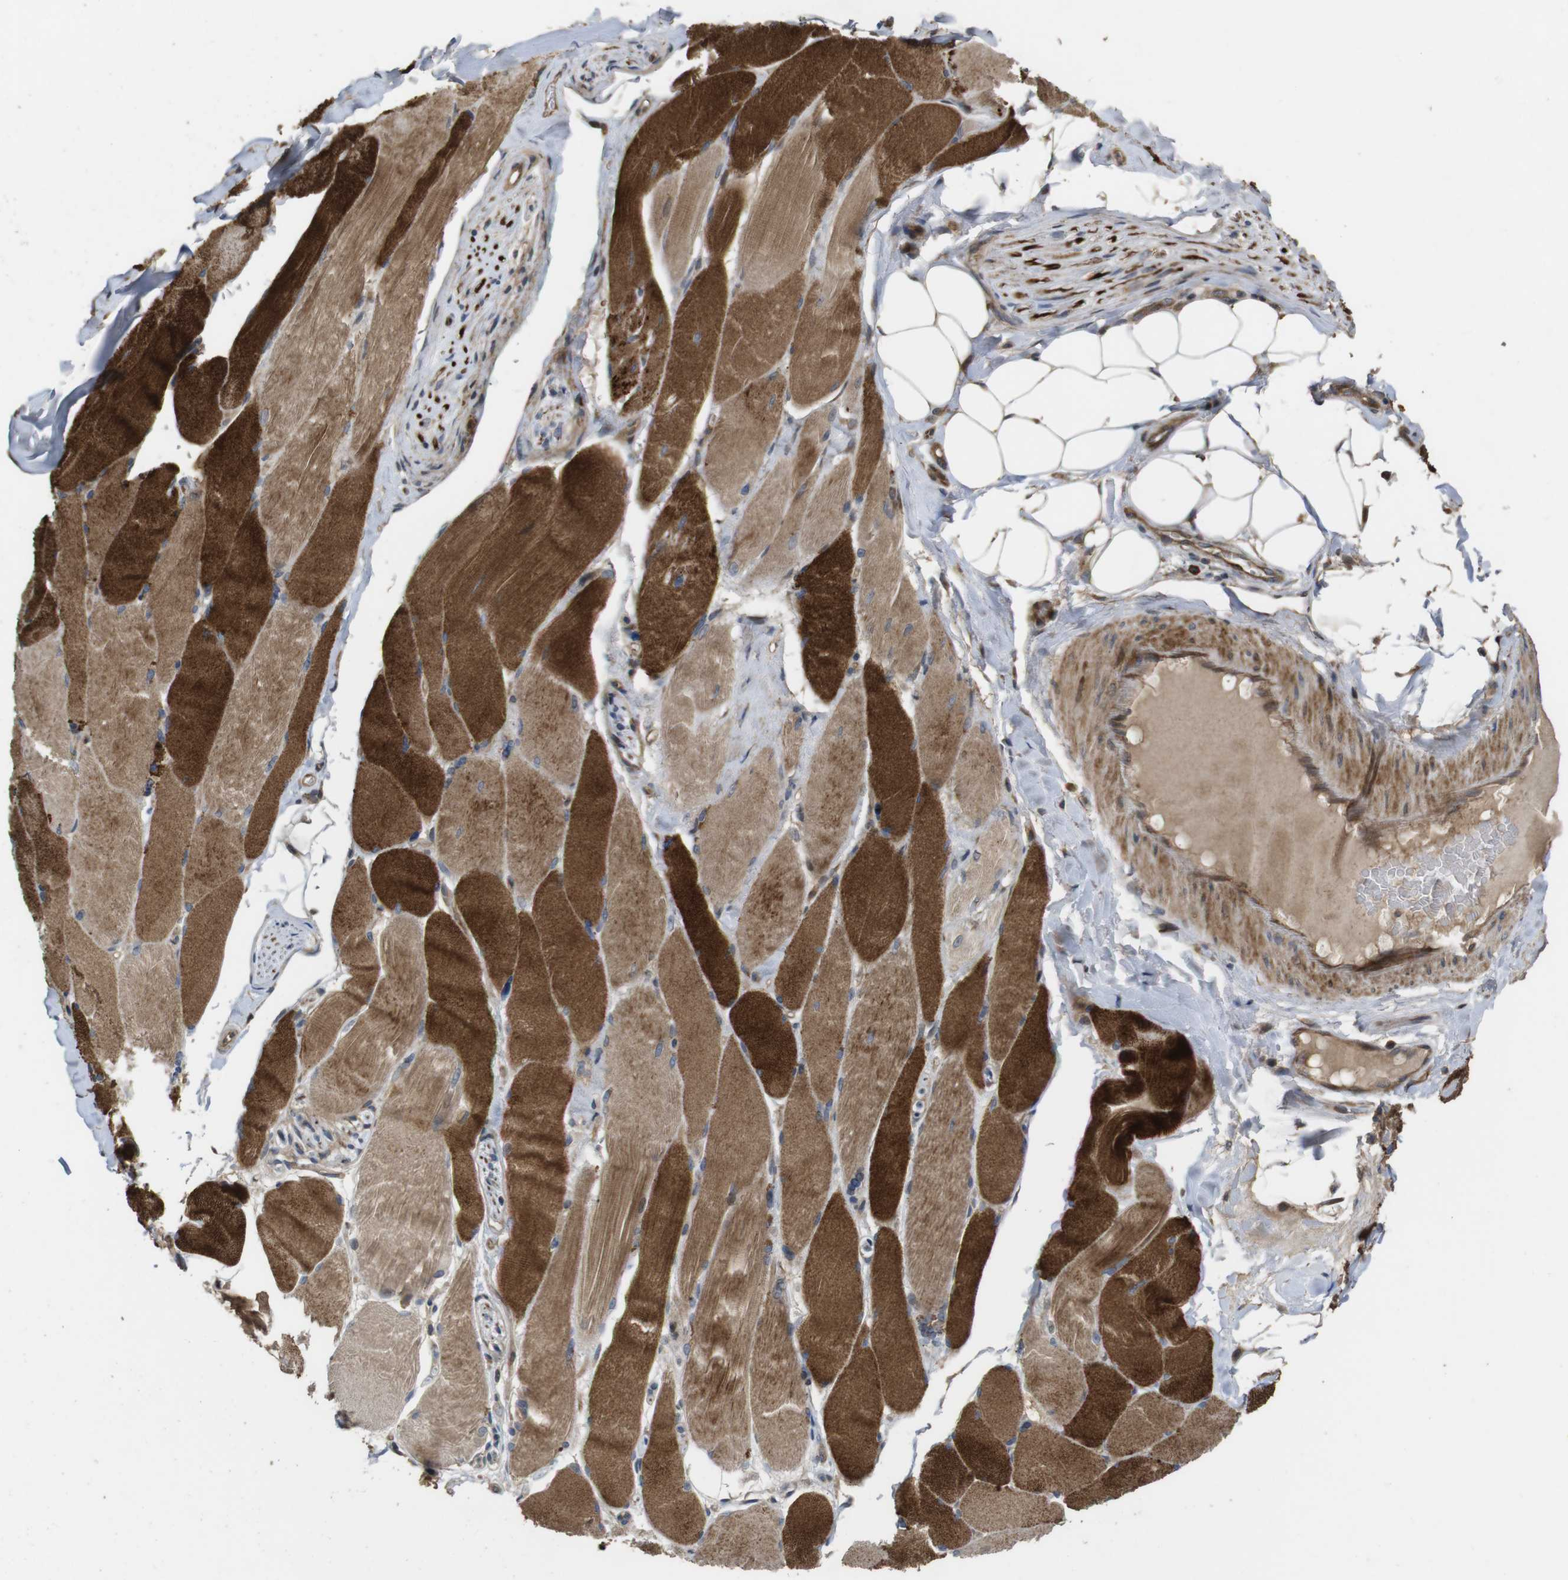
{"staining": {"intensity": "strong", "quantity": ">75%", "location": "cytoplasmic/membranous"}, "tissue": "skeletal muscle", "cell_type": "Myocytes", "image_type": "normal", "snomed": [{"axis": "morphology", "description": "Normal tissue, NOS"}, {"axis": "topography", "description": "Skin"}, {"axis": "topography", "description": "Skeletal muscle"}], "caption": "Protein staining by immunohistochemistry reveals strong cytoplasmic/membranous expression in about >75% of myocytes in normal skeletal muscle. (DAB IHC with brightfield microscopy, high magnification).", "gene": "PCDHB10", "patient": {"sex": "male", "age": 83}}